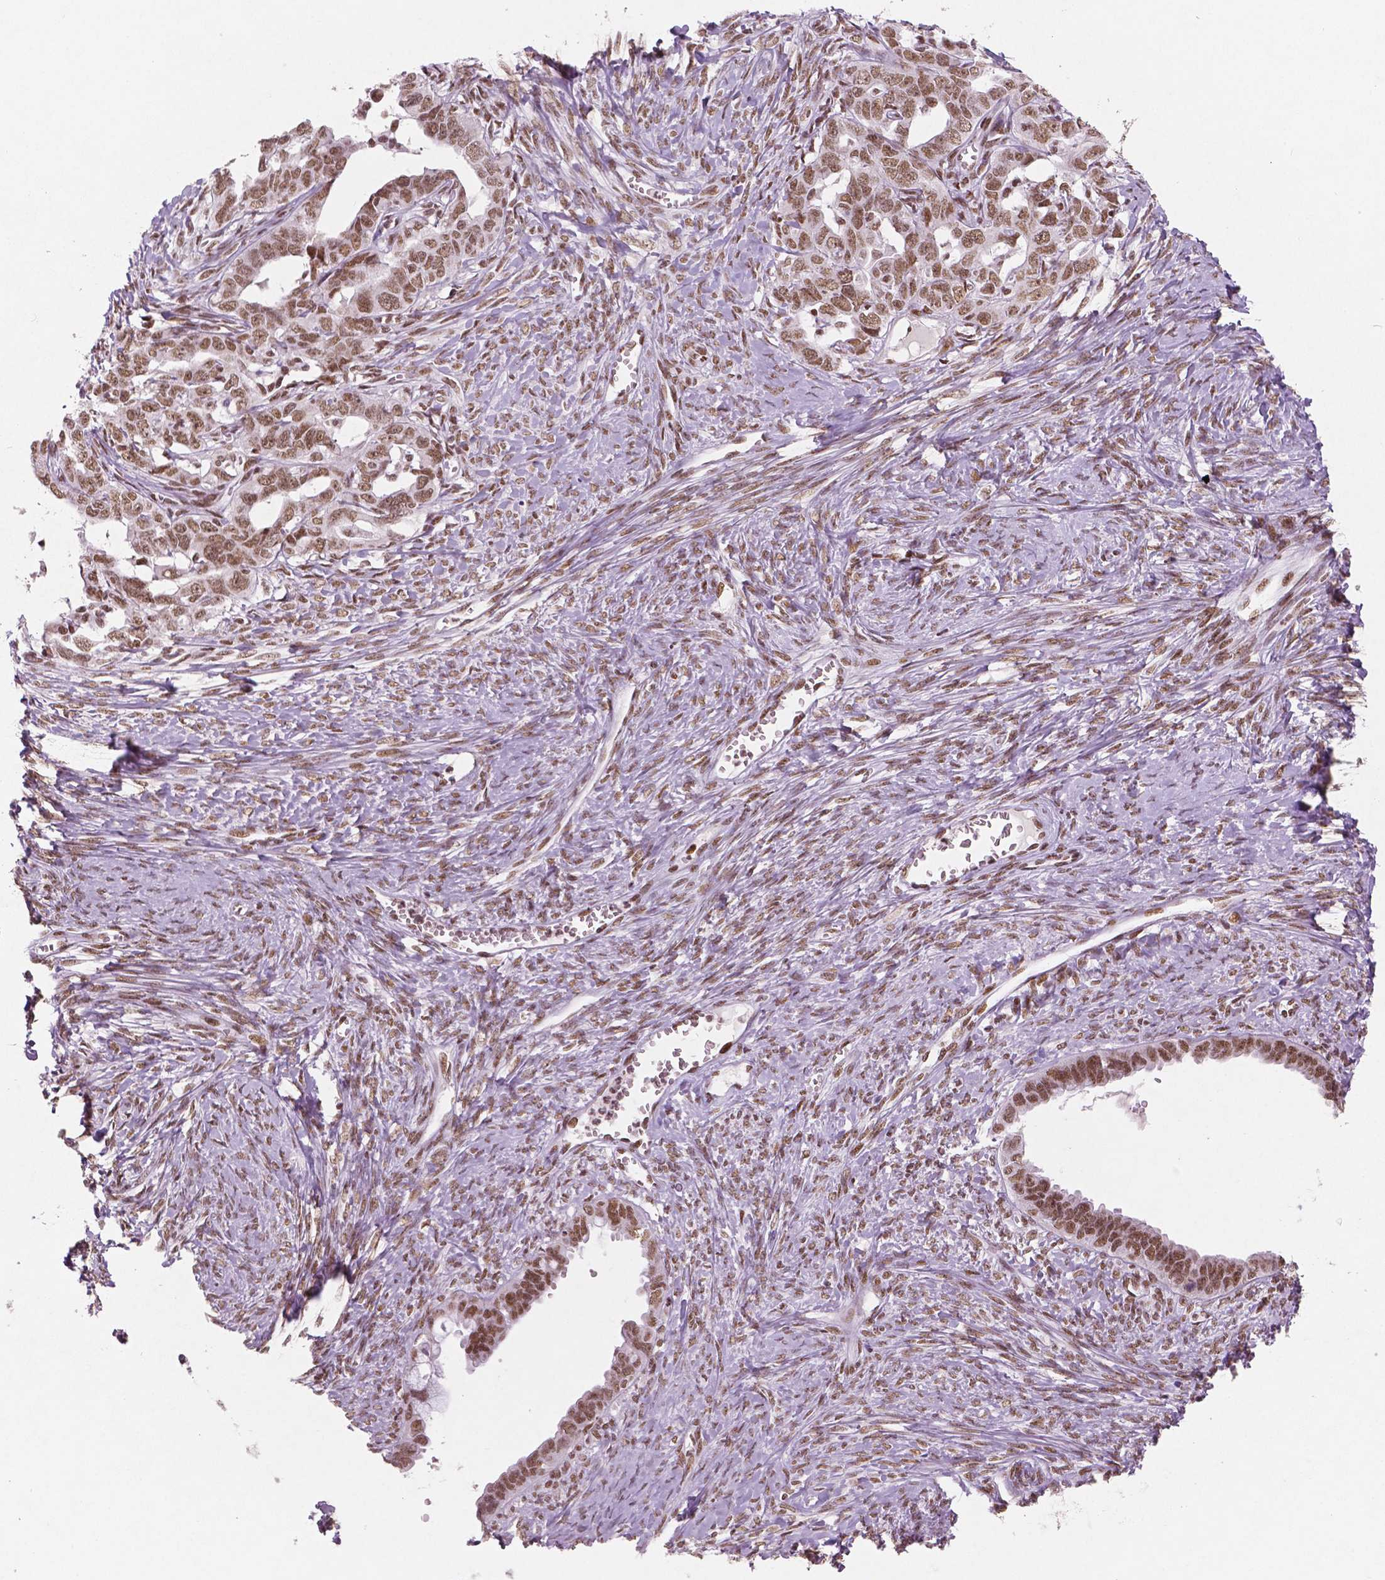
{"staining": {"intensity": "moderate", "quantity": ">75%", "location": "nuclear"}, "tissue": "ovarian cancer", "cell_type": "Tumor cells", "image_type": "cancer", "snomed": [{"axis": "morphology", "description": "Cystadenocarcinoma, serous, NOS"}, {"axis": "topography", "description": "Ovary"}], "caption": "Protein analysis of serous cystadenocarcinoma (ovarian) tissue demonstrates moderate nuclear staining in approximately >75% of tumor cells.", "gene": "BRD4", "patient": {"sex": "female", "age": 69}}